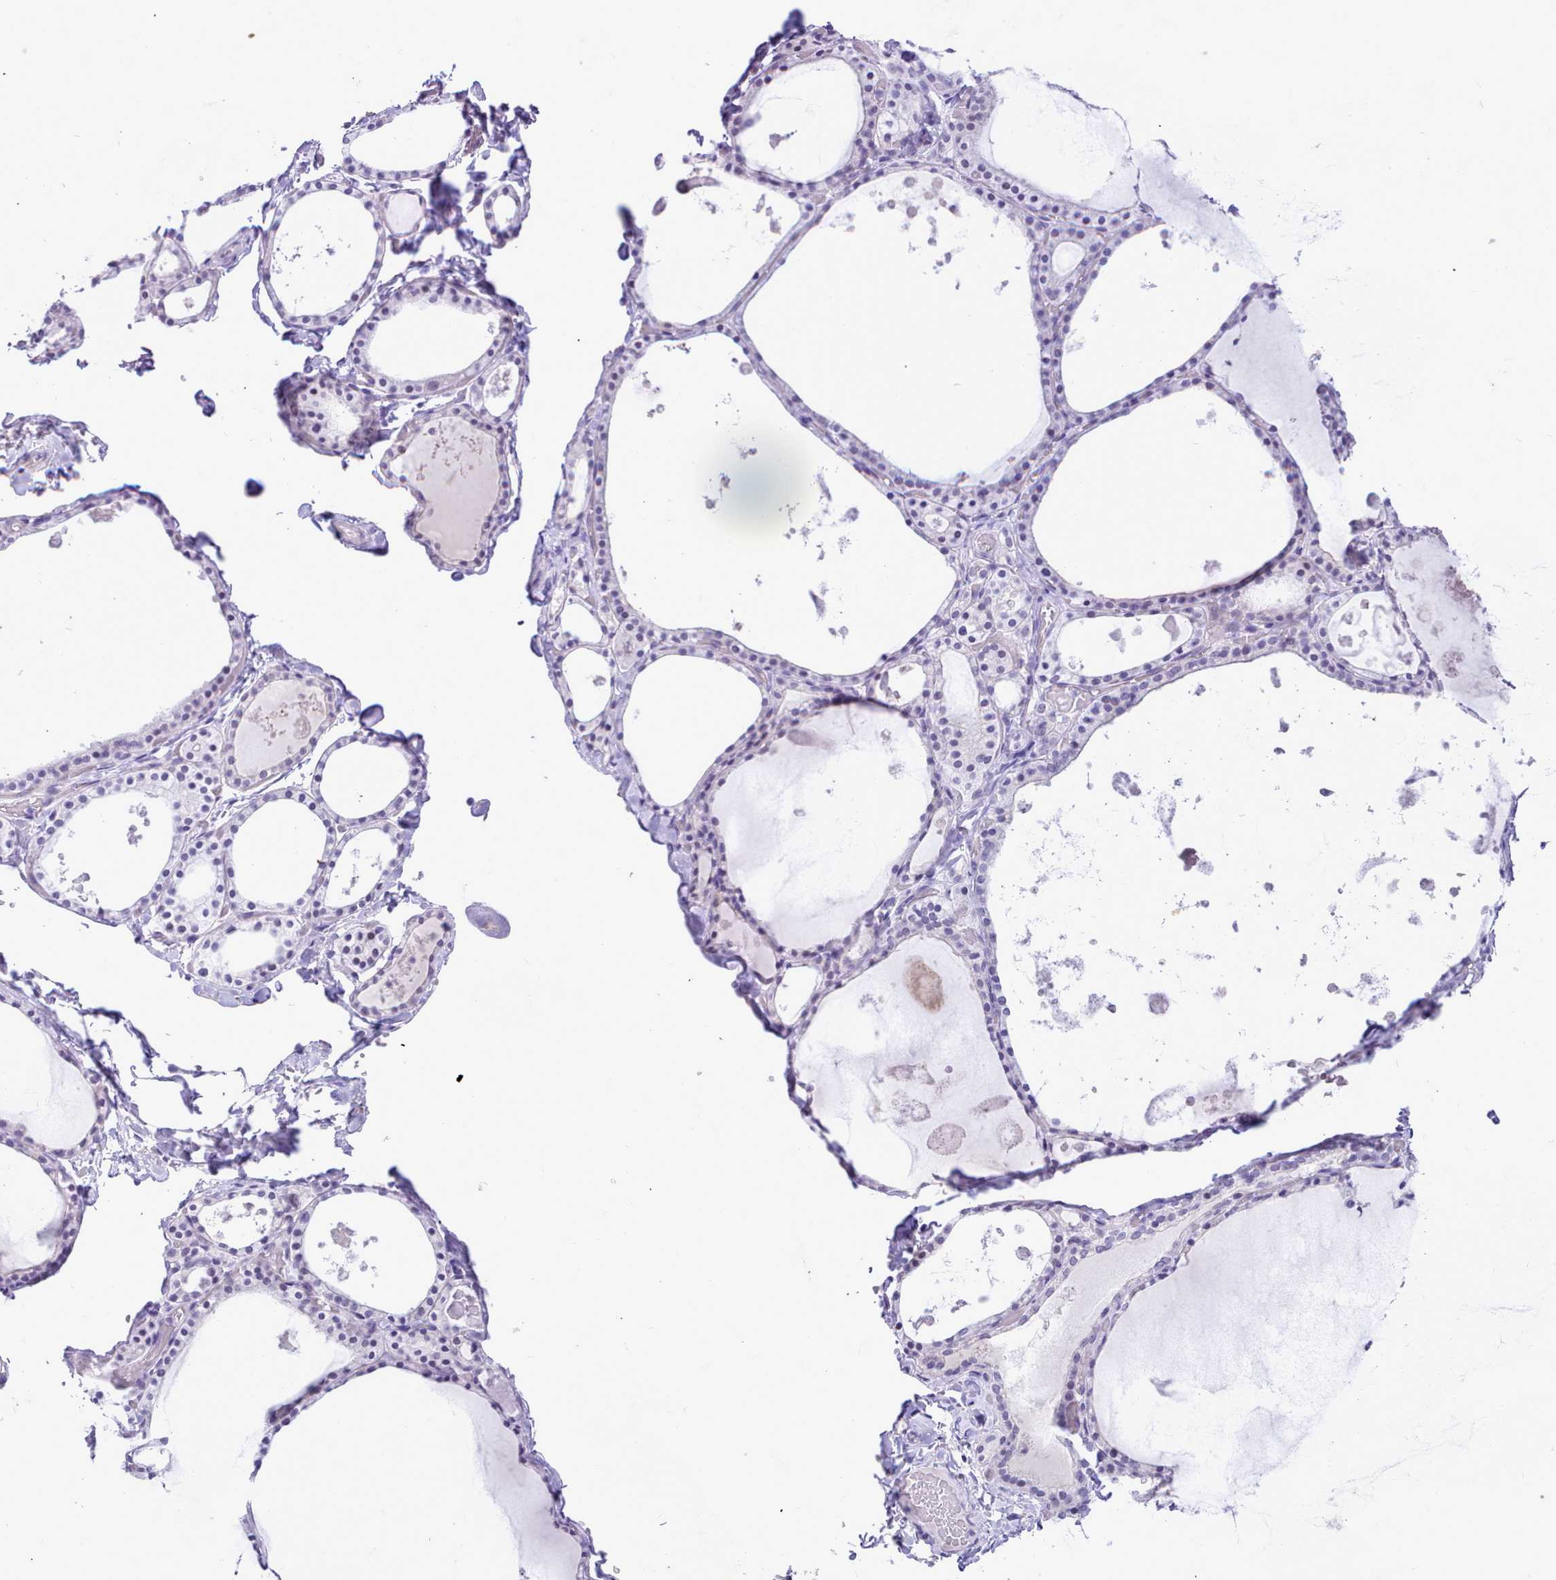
{"staining": {"intensity": "negative", "quantity": "none", "location": "none"}, "tissue": "thyroid gland", "cell_type": "Glandular cells", "image_type": "normal", "snomed": [{"axis": "morphology", "description": "Normal tissue, NOS"}, {"axis": "topography", "description": "Thyroid gland"}], "caption": "There is no significant expression in glandular cells of thyroid gland. (DAB (3,3'-diaminobenzidine) immunohistochemistry (IHC), high magnification).", "gene": "LRRC37A2", "patient": {"sex": "male", "age": 56}}